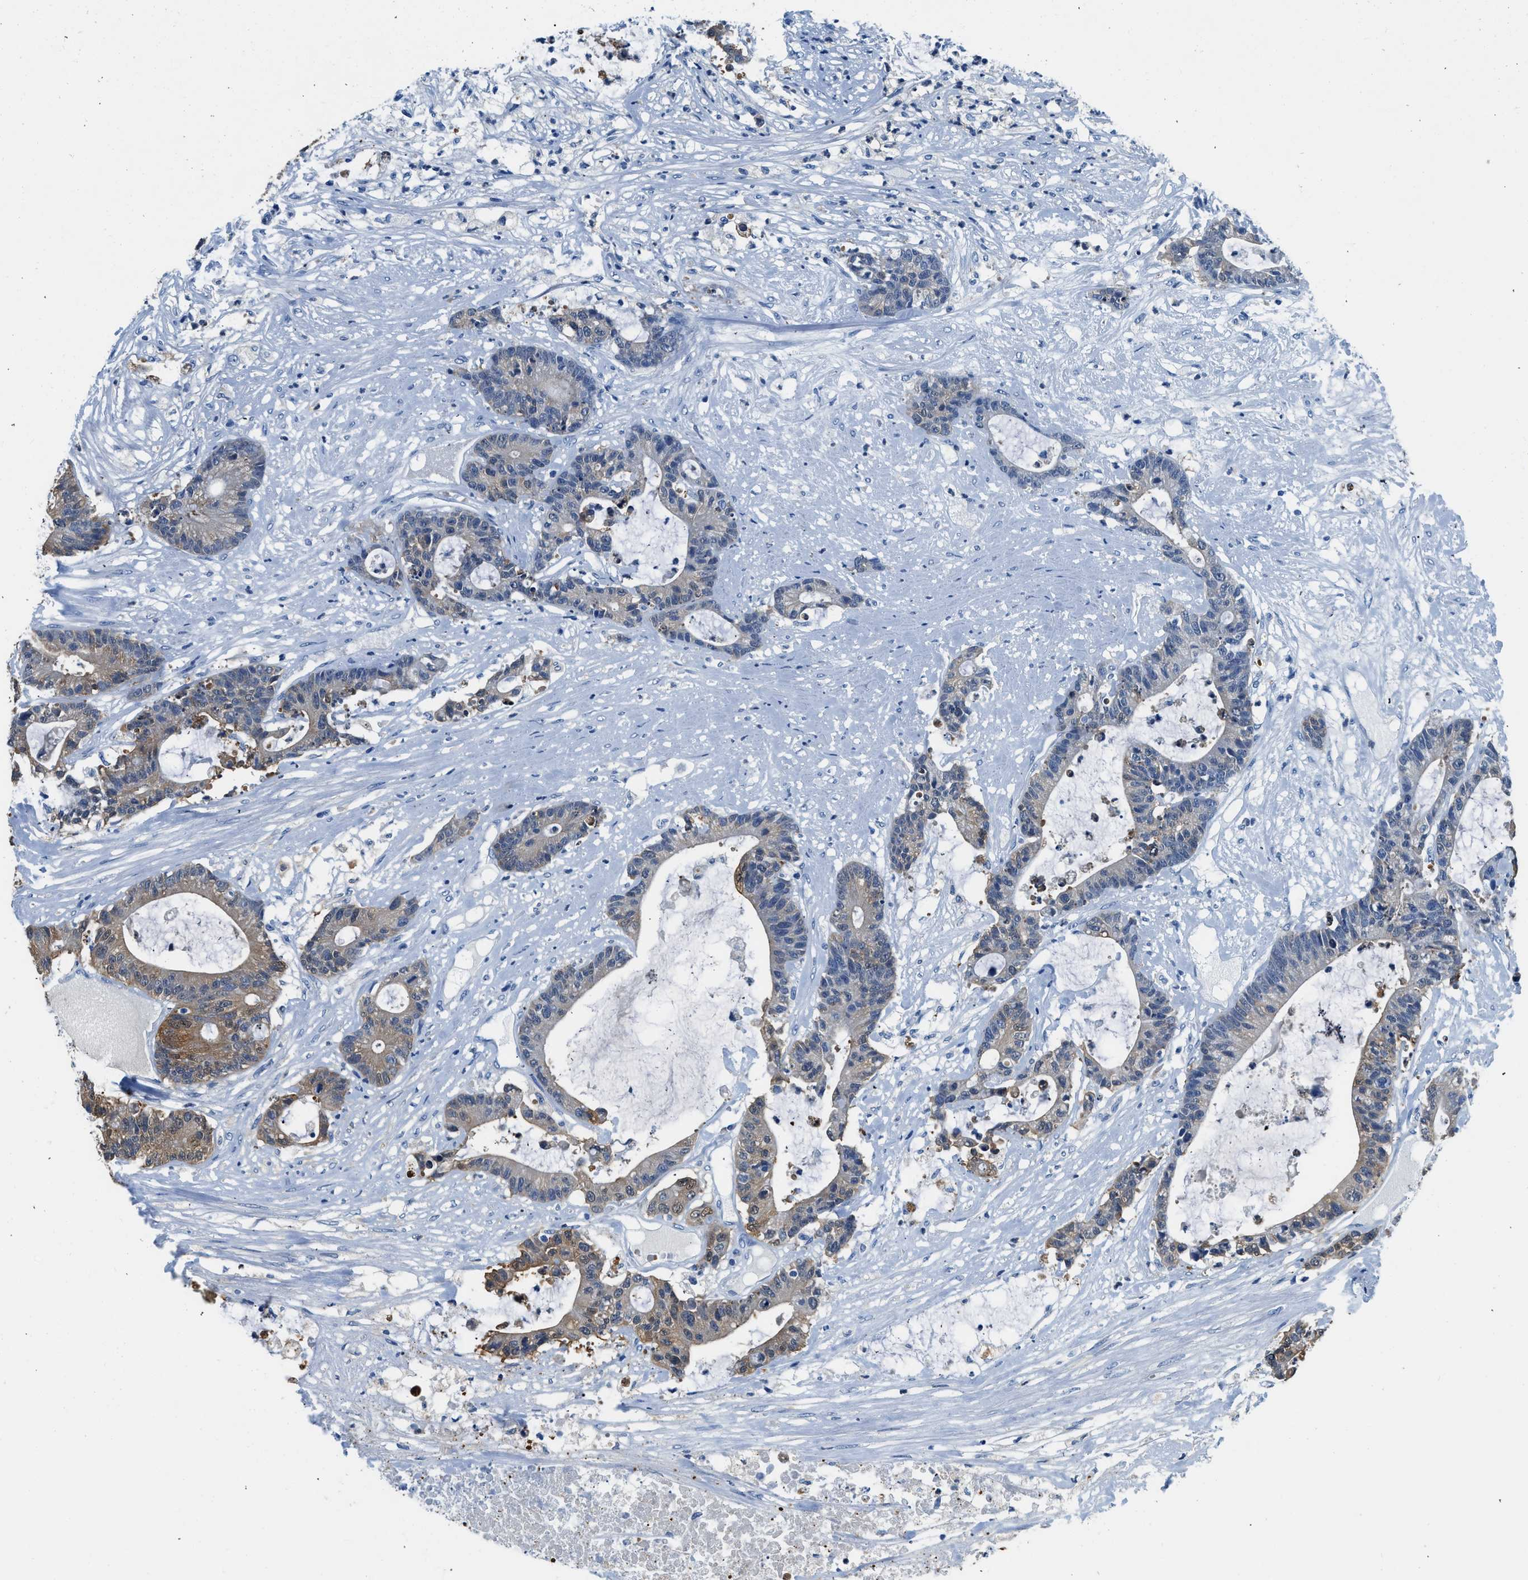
{"staining": {"intensity": "moderate", "quantity": "<25%", "location": "cytoplasmic/membranous"}, "tissue": "colorectal cancer", "cell_type": "Tumor cells", "image_type": "cancer", "snomed": [{"axis": "morphology", "description": "Adenocarcinoma, NOS"}, {"axis": "topography", "description": "Colon"}], "caption": "A photomicrograph of human colorectal cancer stained for a protein exhibits moderate cytoplasmic/membranous brown staining in tumor cells. The staining was performed using DAB (3,3'-diaminobenzidine) to visualize the protein expression in brown, while the nuclei were stained in blue with hematoxylin (Magnification: 20x).", "gene": "FADS6", "patient": {"sex": "female", "age": 84}}